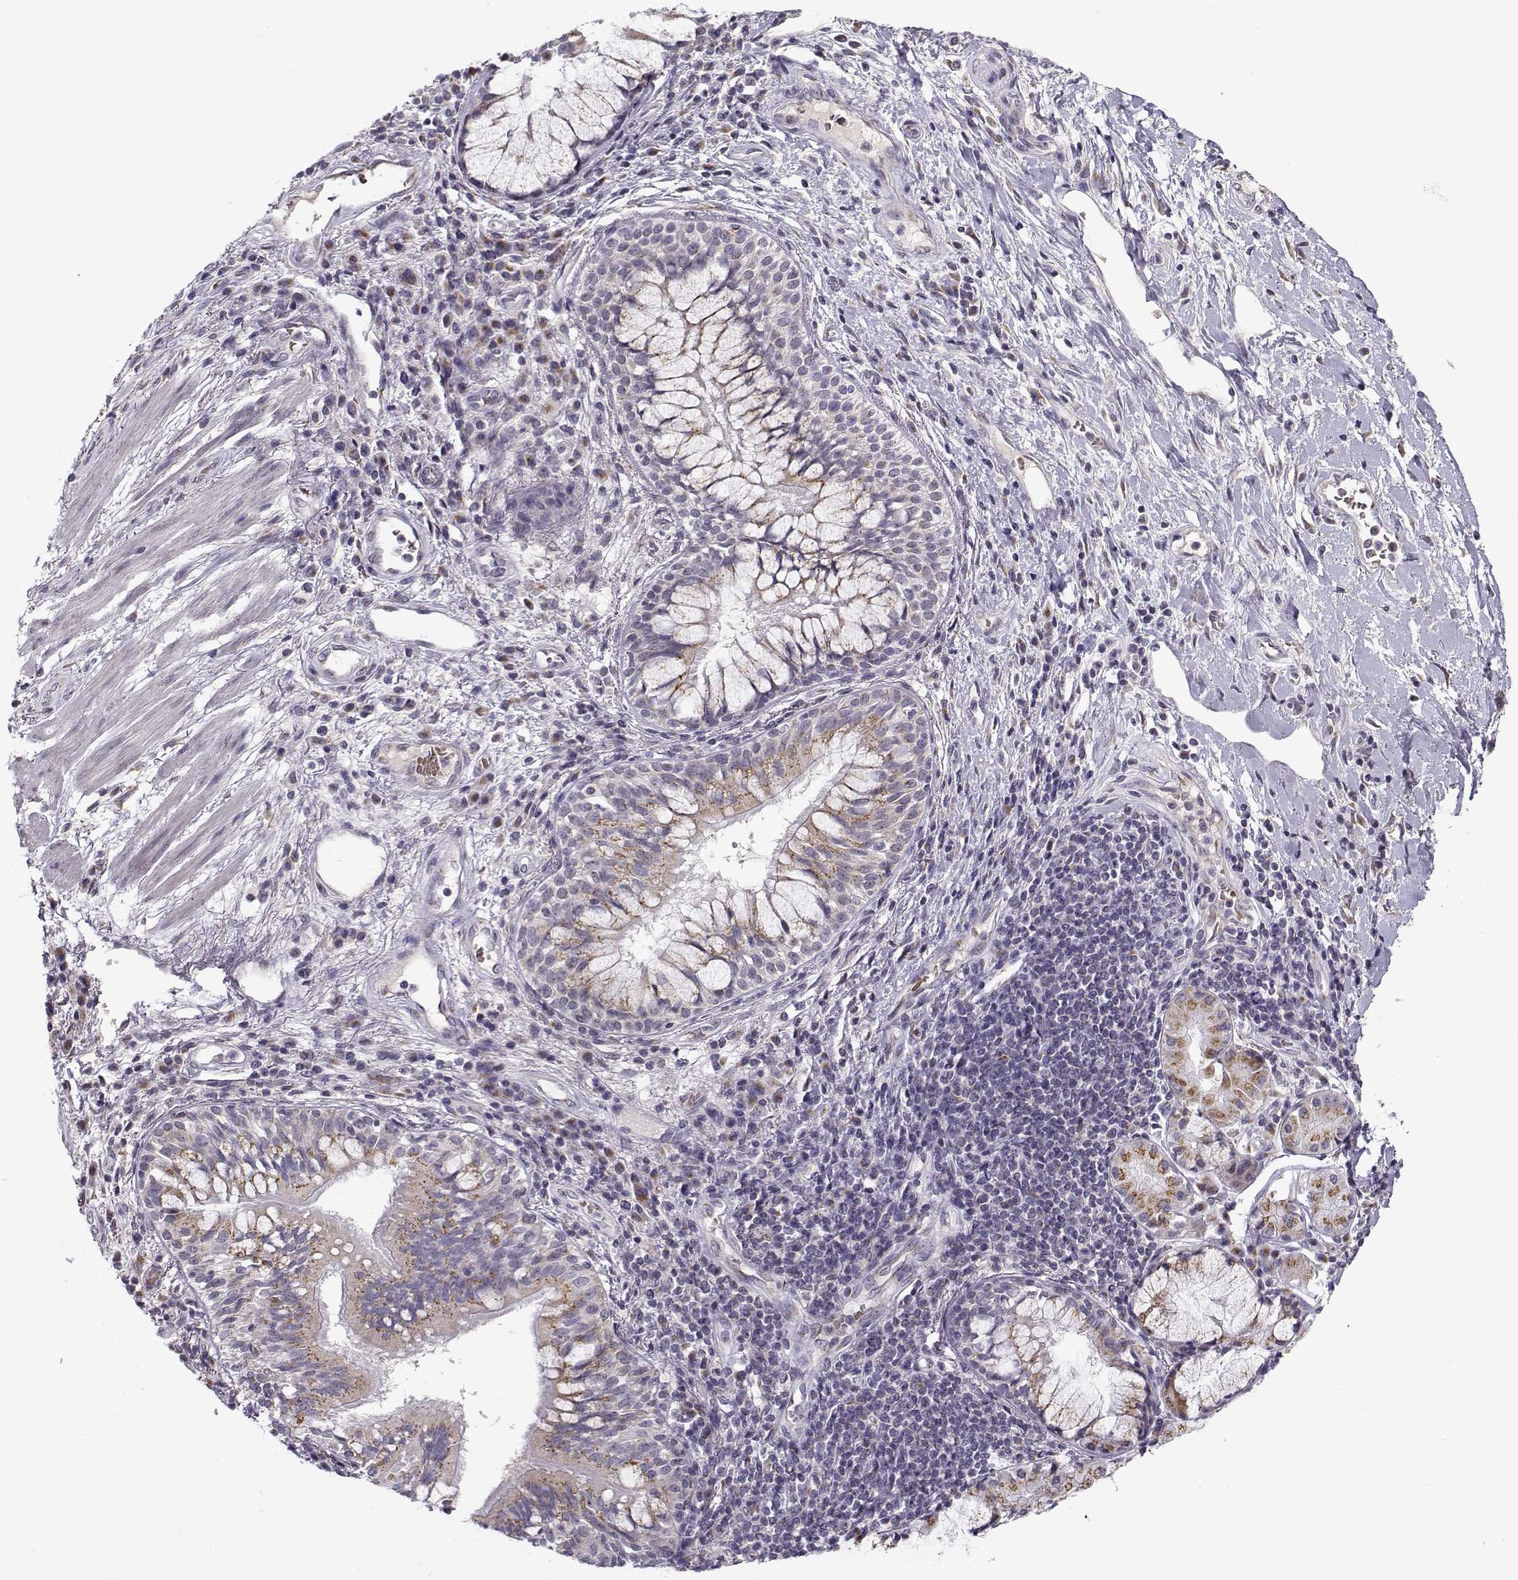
{"staining": {"intensity": "weak", "quantity": ">75%", "location": "cytoplasmic/membranous"}, "tissue": "lung cancer", "cell_type": "Tumor cells", "image_type": "cancer", "snomed": [{"axis": "morphology", "description": "Normal tissue, NOS"}, {"axis": "morphology", "description": "Squamous cell carcinoma, NOS"}, {"axis": "topography", "description": "Bronchus"}, {"axis": "topography", "description": "Lung"}], "caption": "Immunohistochemistry (IHC) micrograph of human lung squamous cell carcinoma stained for a protein (brown), which demonstrates low levels of weak cytoplasmic/membranous staining in approximately >75% of tumor cells.", "gene": "SLC4A5", "patient": {"sex": "male", "age": 64}}